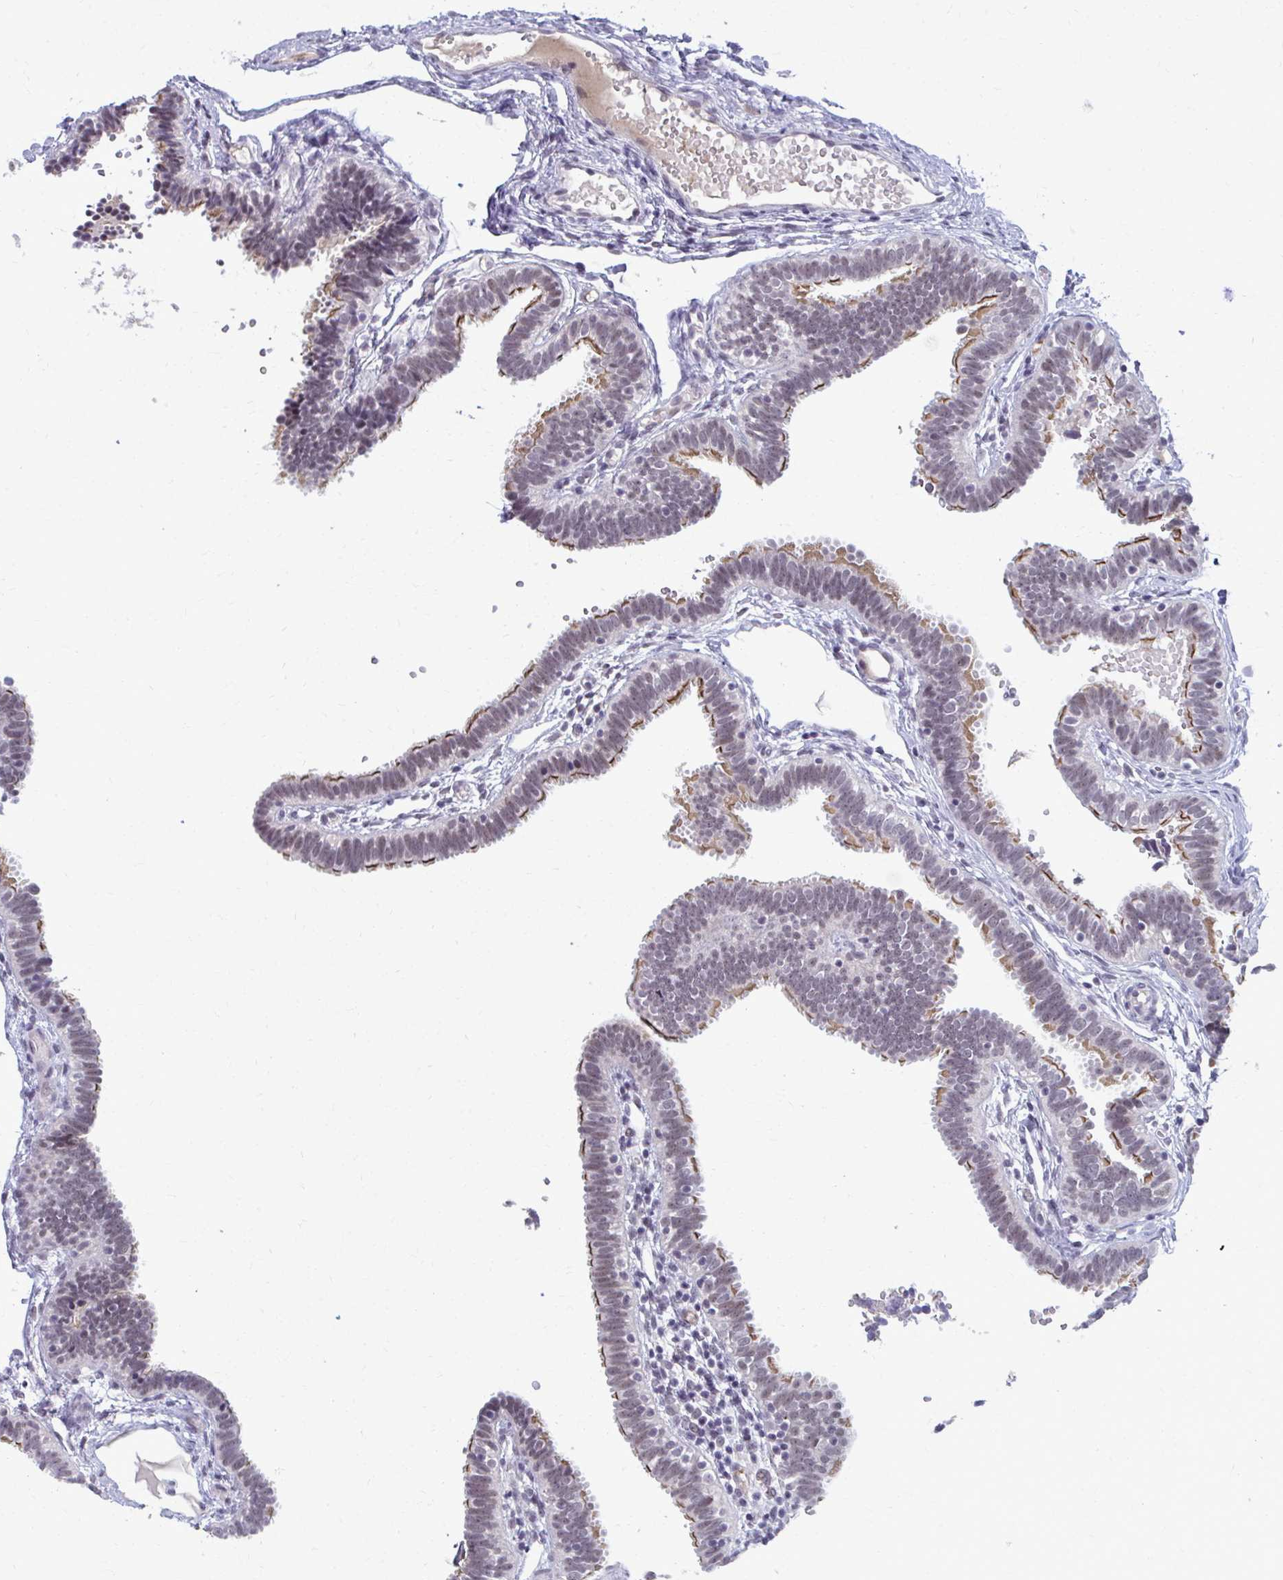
{"staining": {"intensity": "weak", "quantity": "<25%", "location": "cytoplasmic/membranous,nuclear"}, "tissue": "fallopian tube", "cell_type": "Glandular cells", "image_type": "normal", "snomed": [{"axis": "morphology", "description": "Normal tissue, NOS"}, {"axis": "topography", "description": "Fallopian tube"}], "caption": "The immunohistochemistry micrograph has no significant staining in glandular cells of fallopian tube.", "gene": "MAF1", "patient": {"sex": "female", "age": 37}}